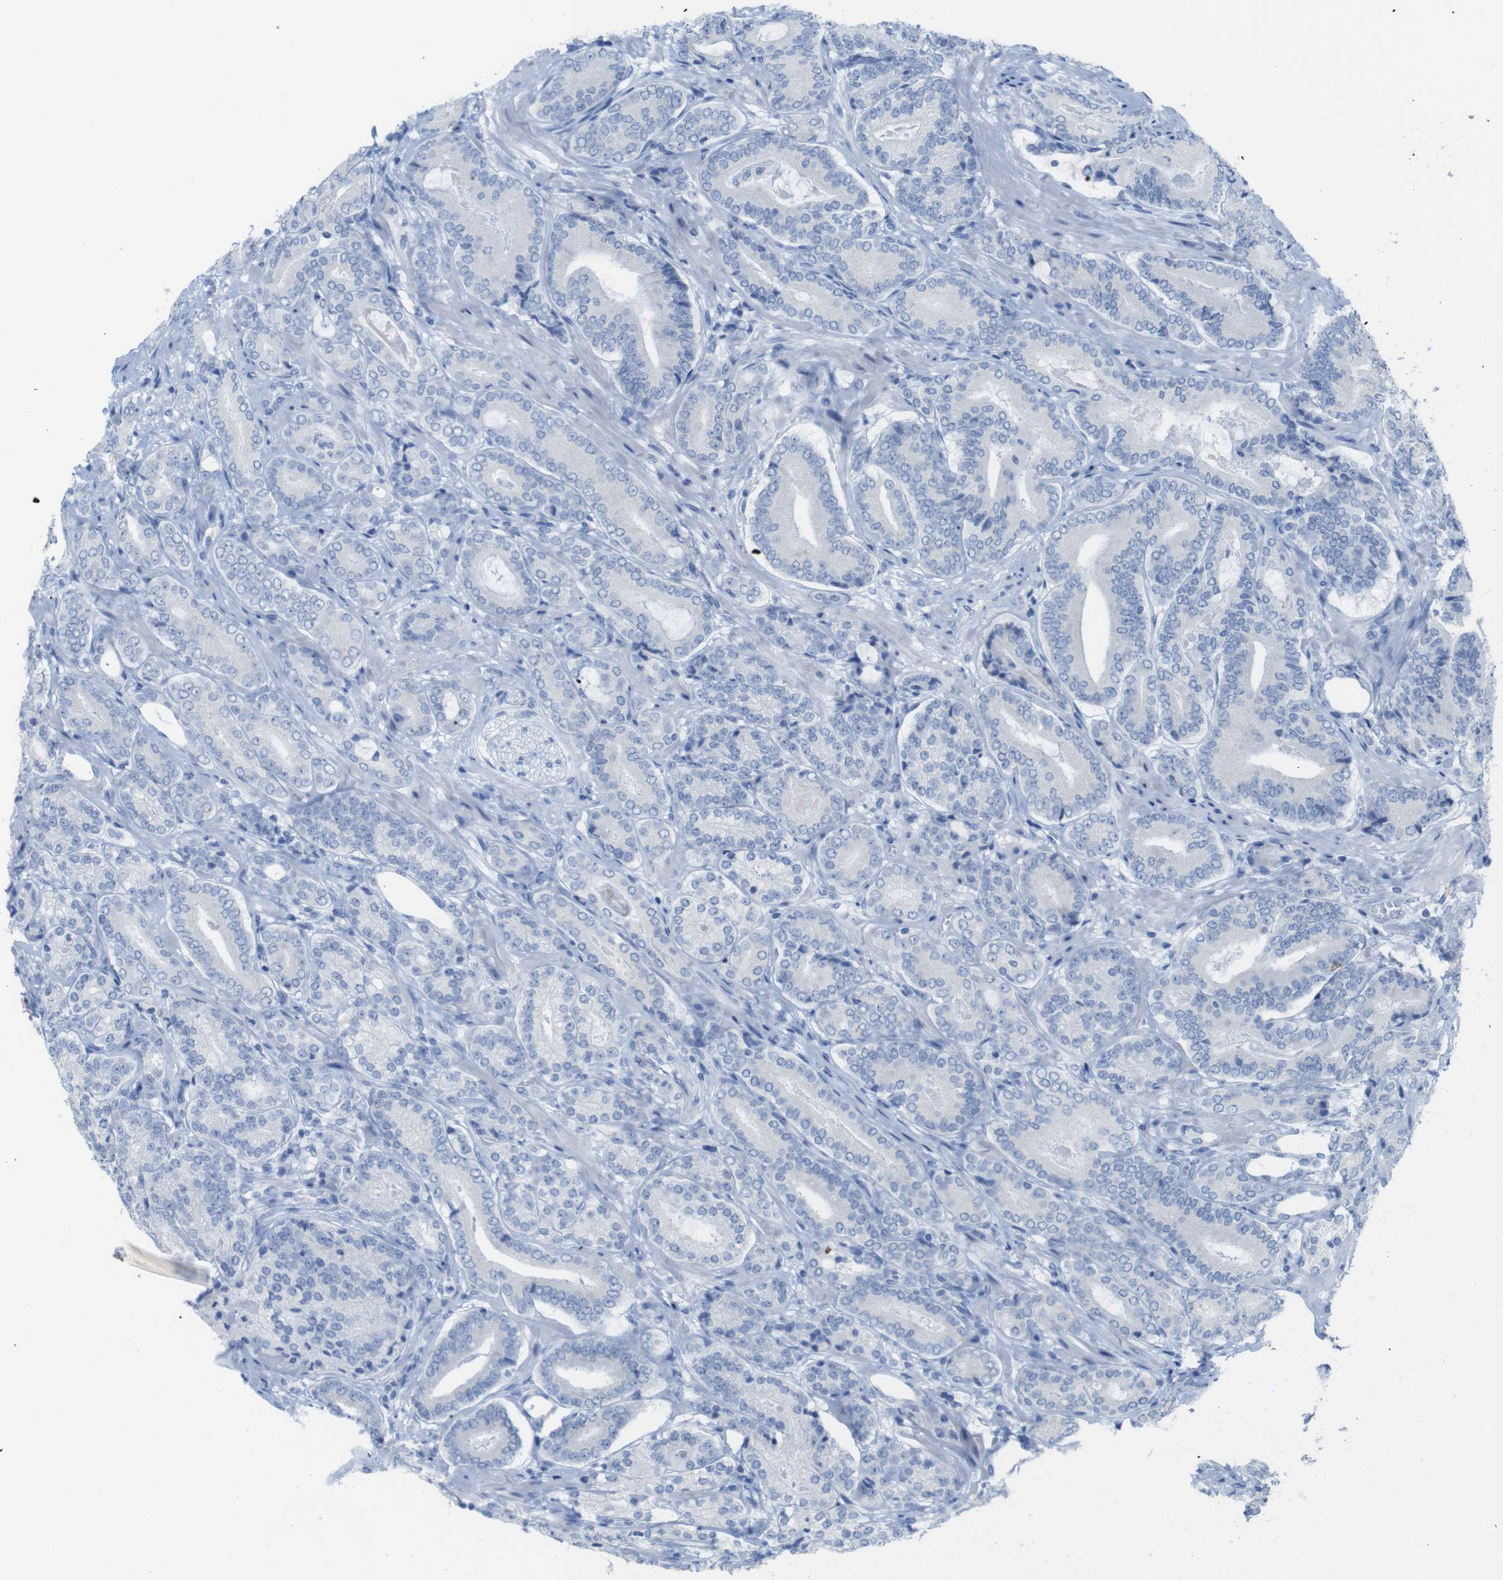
{"staining": {"intensity": "negative", "quantity": "none", "location": "none"}, "tissue": "prostate cancer", "cell_type": "Tumor cells", "image_type": "cancer", "snomed": [{"axis": "morphology", "description": "Adenocarcinoma, High grade"}, {"axis": "topography", "description": "Prostate"}], "caption": "Immunohistochemical staining of high-grade adenocarcinoma (prostate) displays no significant staining in tumor cells.", "gene": "LAG3", "patient": {"sex": "male", "age": 61}}